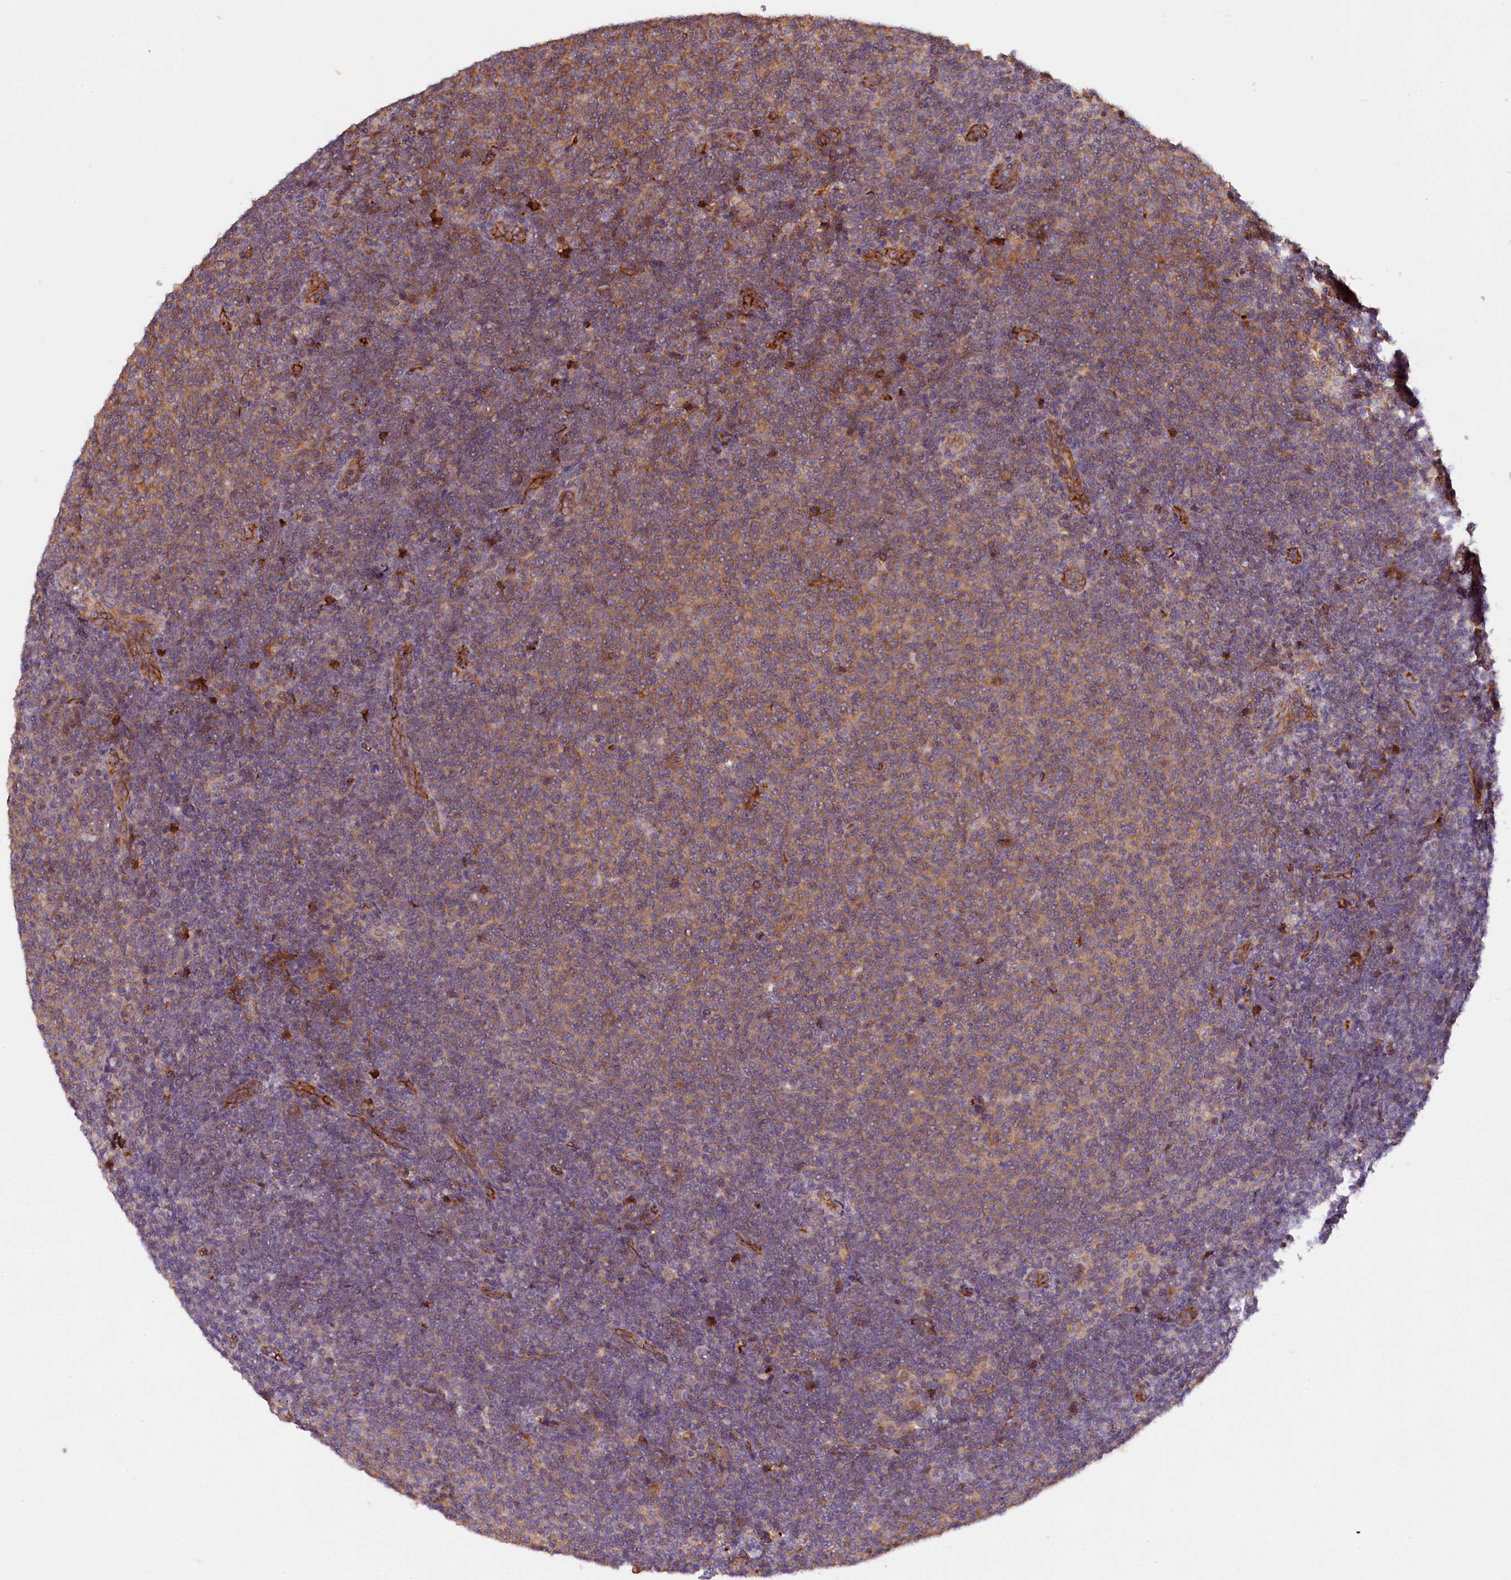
{"staining": {"intensity": "moderate", "quantity": ">75%", "location": "cytoplasmic/membranous"}, "tissue": "lymphoma", "cell_type": "Tumor cells", "image_type": "cancer", "snomed": [{"axis": "morphology", "description": "Malignant lymphoma, non-Hodgkin's type, Low grade"}, {"axis": "topography", "description": "Lymph node"}], "caption": "Immunohistochemical staining of human malignant lymphoma, non-Hodgkin's type (low-grade) reveals moderate cytoplasmic/membranous protein positivity in about >75% of tumor cells.", "gene": "PHAF1", "patient": {"sex": "male", "age": 66}}